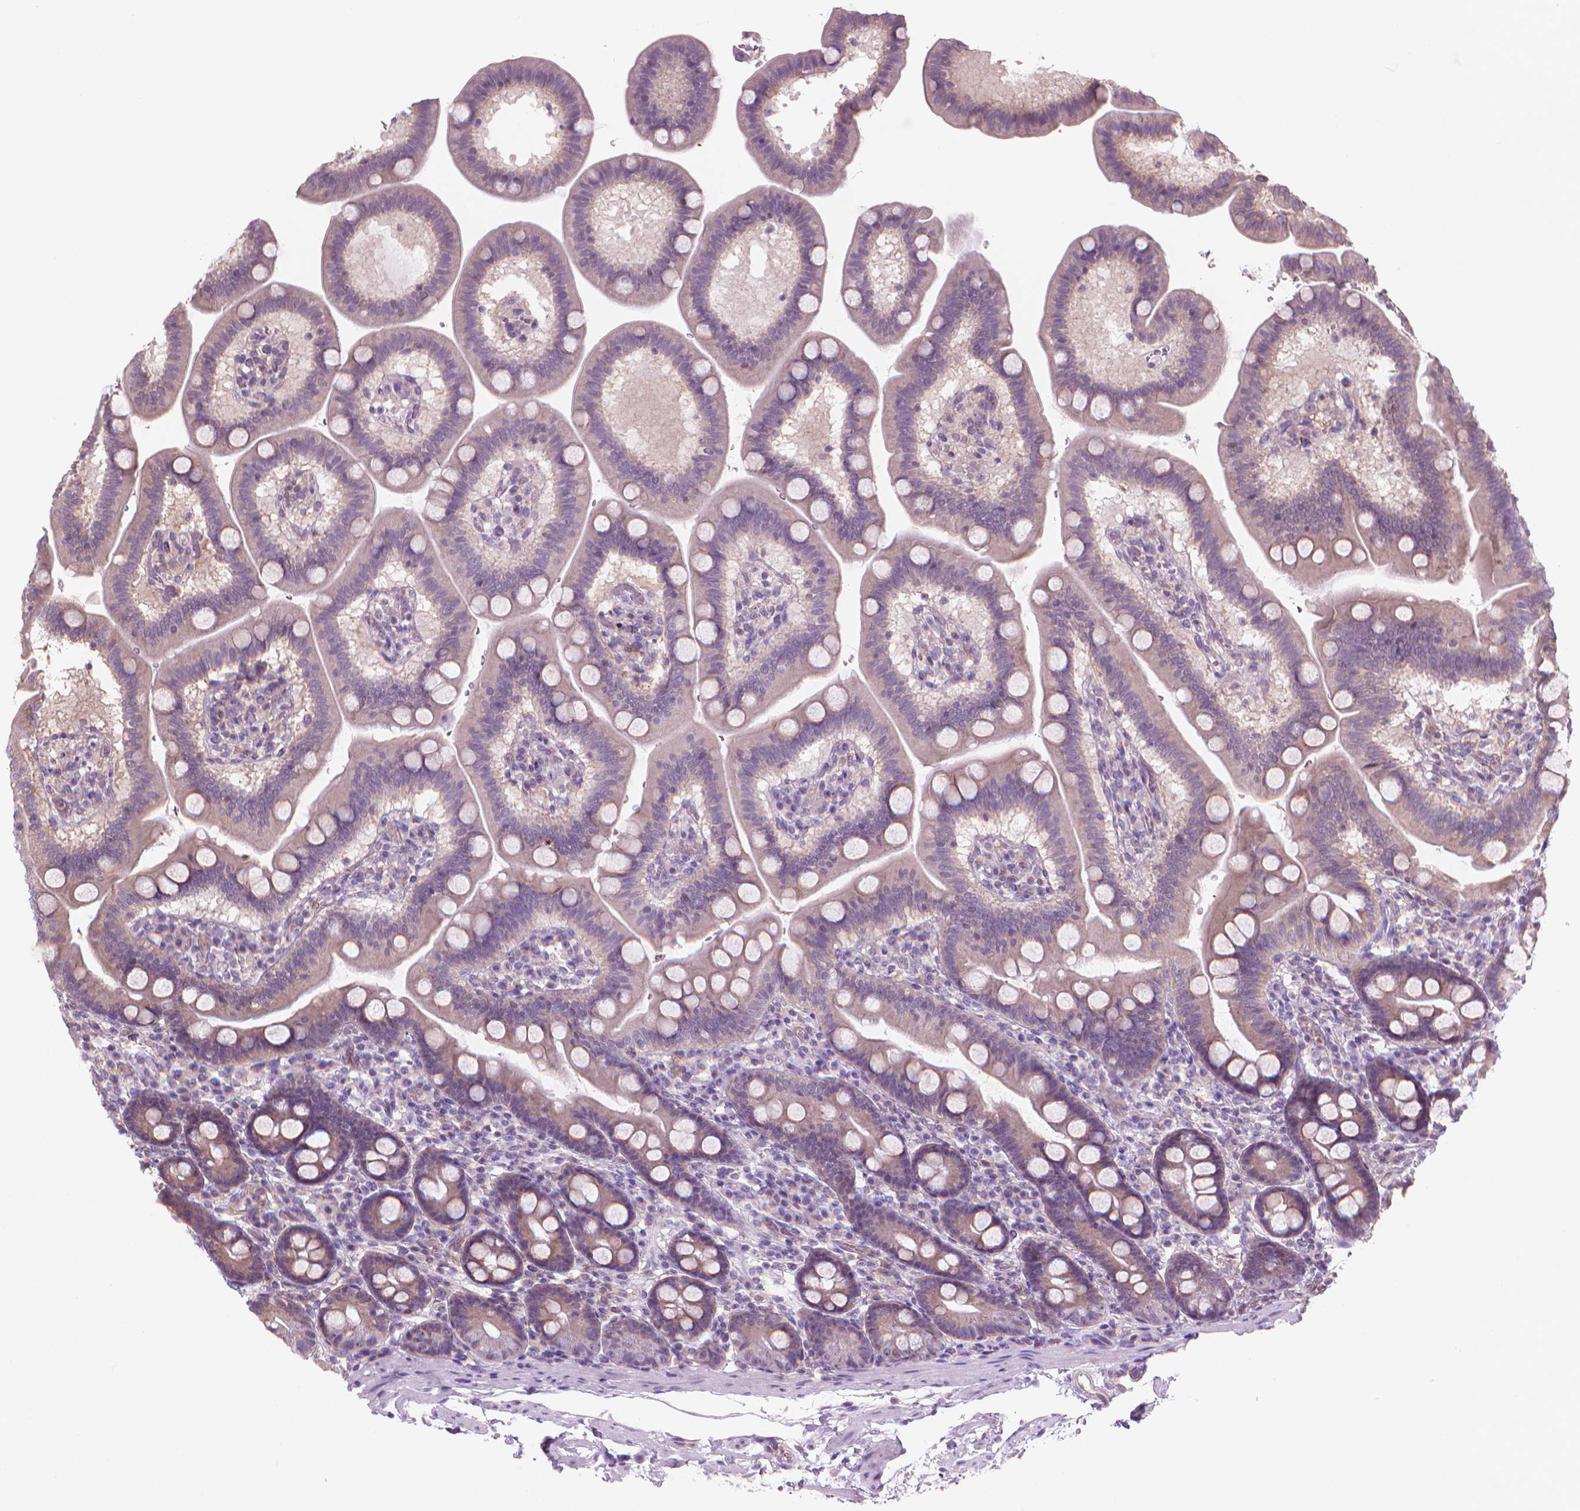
{"staining": {"intensity": "weak", "quantity": "<25%", "location": "cytoplasmic/membranous"}, "tissue": "duodenum", "cell_type": "Glandular cells", "image_type": "normal", "snomed": [{"axis": "morphology", "description": "Normal tissue, NOS"}, {"axis": "topography", "description": "Duodenum"}], "caption": "Protein analysis of normal duodenum displays no significant staining in glandular cells.", "gene": "ENSG00000187186", "patient": {"sex": "male", "age": 59}}